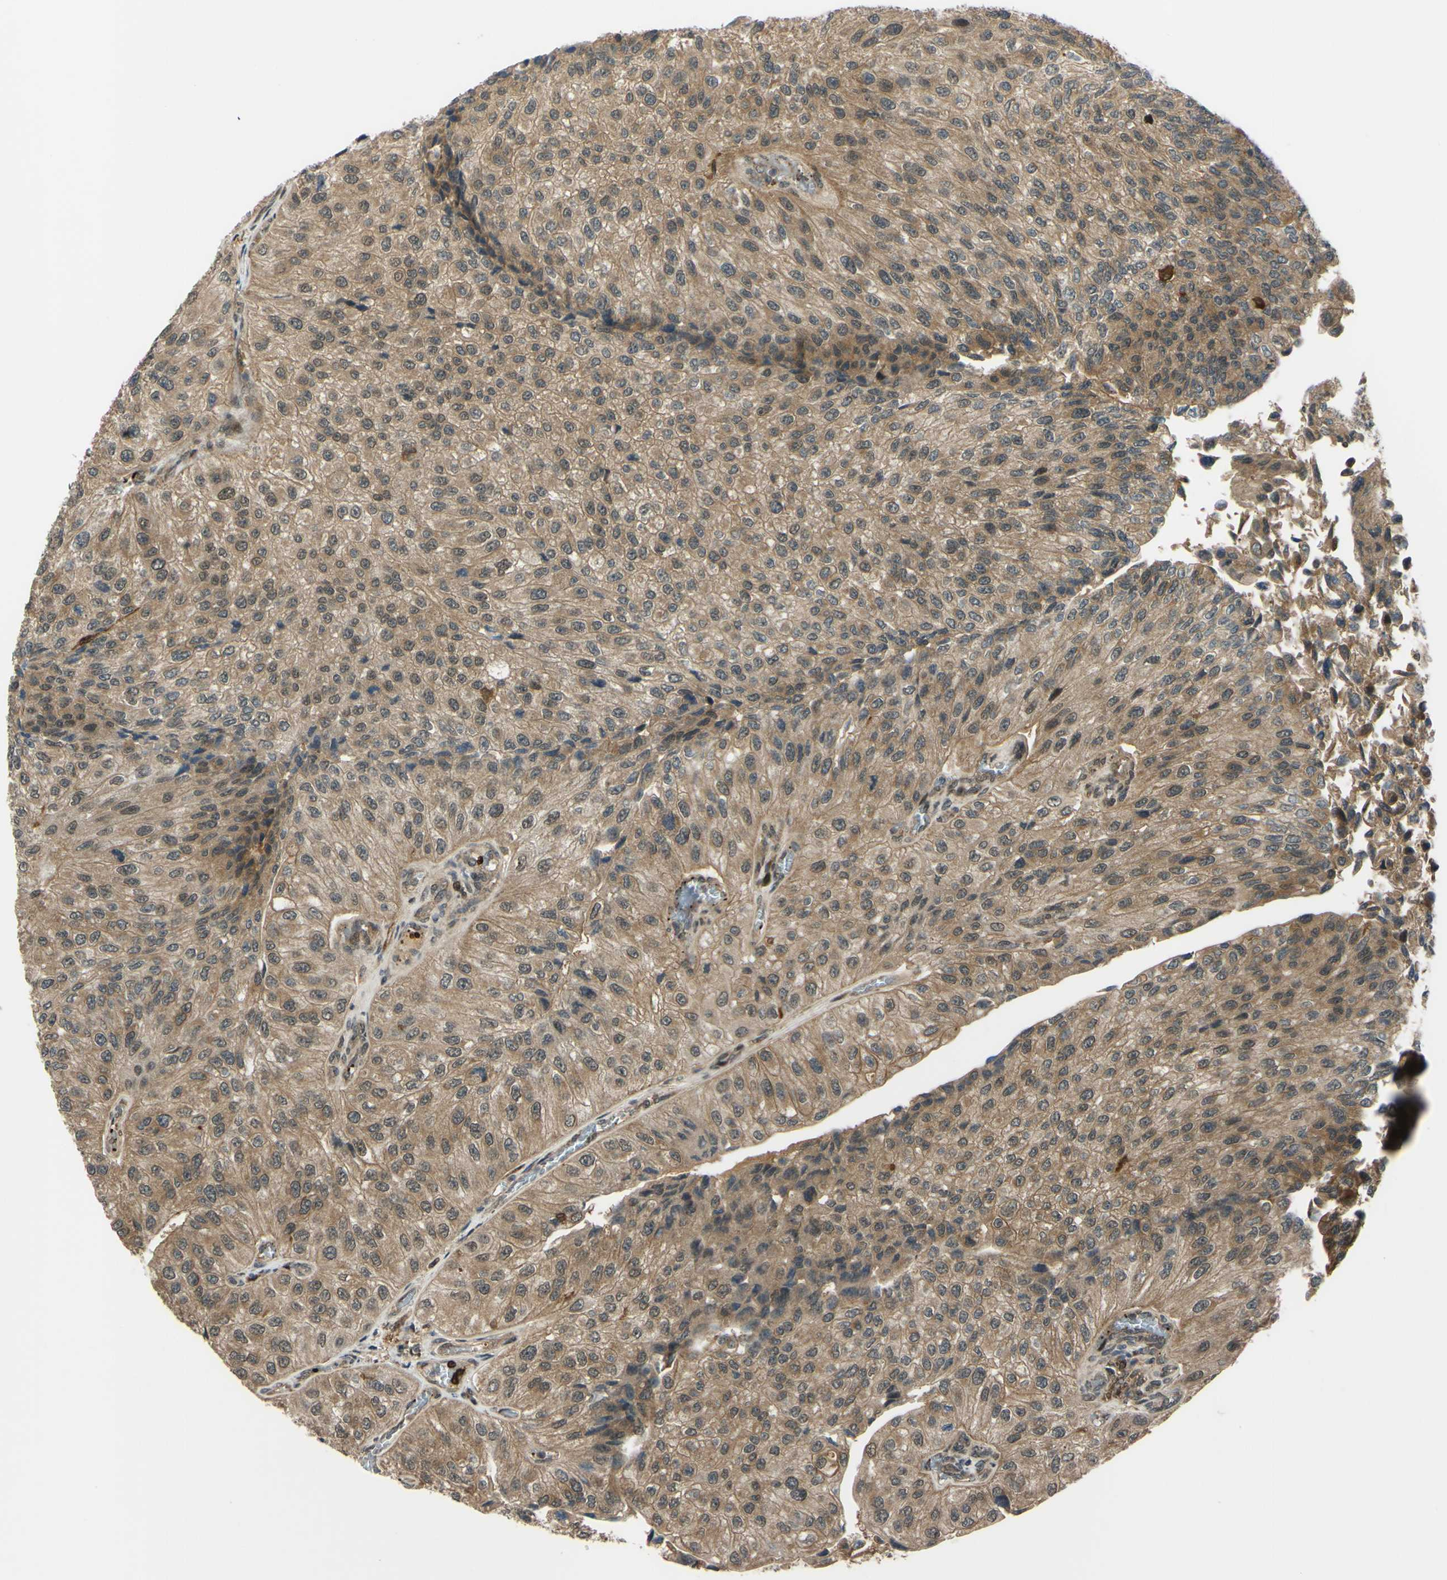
{"staining": {"intensity": "moderate", "quantity": ">75%", "location": "cytoplasmic/membranous"}, "tissue": "urothelial cancer", "cell_type": "Tumor cells", "image_type": "cancer", "snomed": [{"axis": "morphology", "description": "Urothelial carcinoma, High grade"}, {"axis": "topography", "description": "Kidney"}, {"axis": "topography", "description": "Urinary bladder"}], "caption": "Protein analysis of urothelial carcinoma (high-grade) tissue demonstrates moderate cytoplasmic/membranous expression in about >75% of tumor cells.", "gene": "ABCC8", "patient": {"sex": "male", "age": 77}}